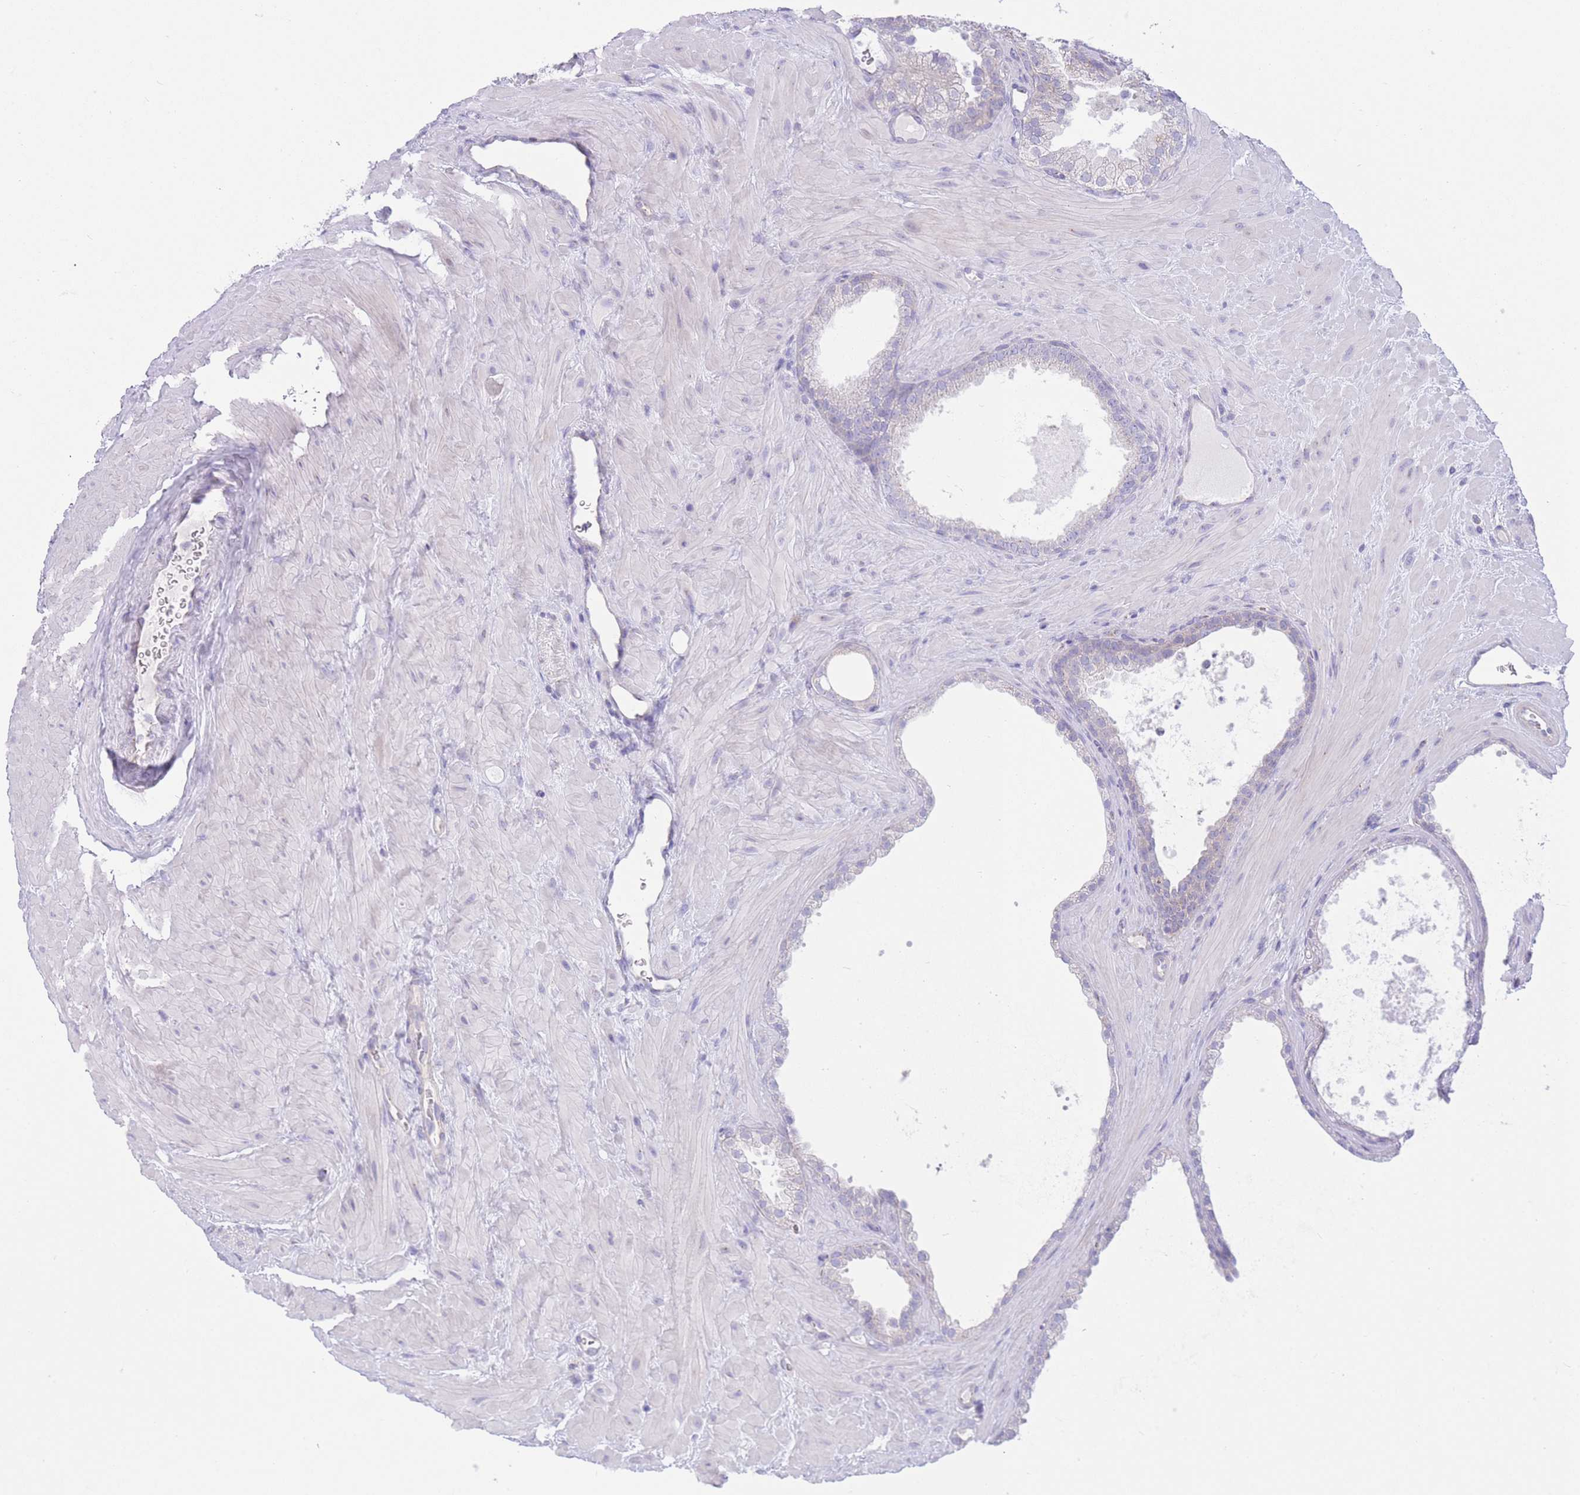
{"staining": {"intensity": "negative", "quantity": "none", "location": "none"}, "tissue": "prostate cancer", "cell_type": "Tumor cells", "image_type": "cancer", "snomed": [{"axis": "morphology", "description": "Adenocarcinoma, Low grade"}, {"axis": "topography", "description": "Prostate"}], "caption": "The immunohistochemistry histopathology image has no significant positivity in tumor cells of prostate cancer tissue.", "gene": "ALS2CL", "patient": {"sex": "male", "age": 62}}